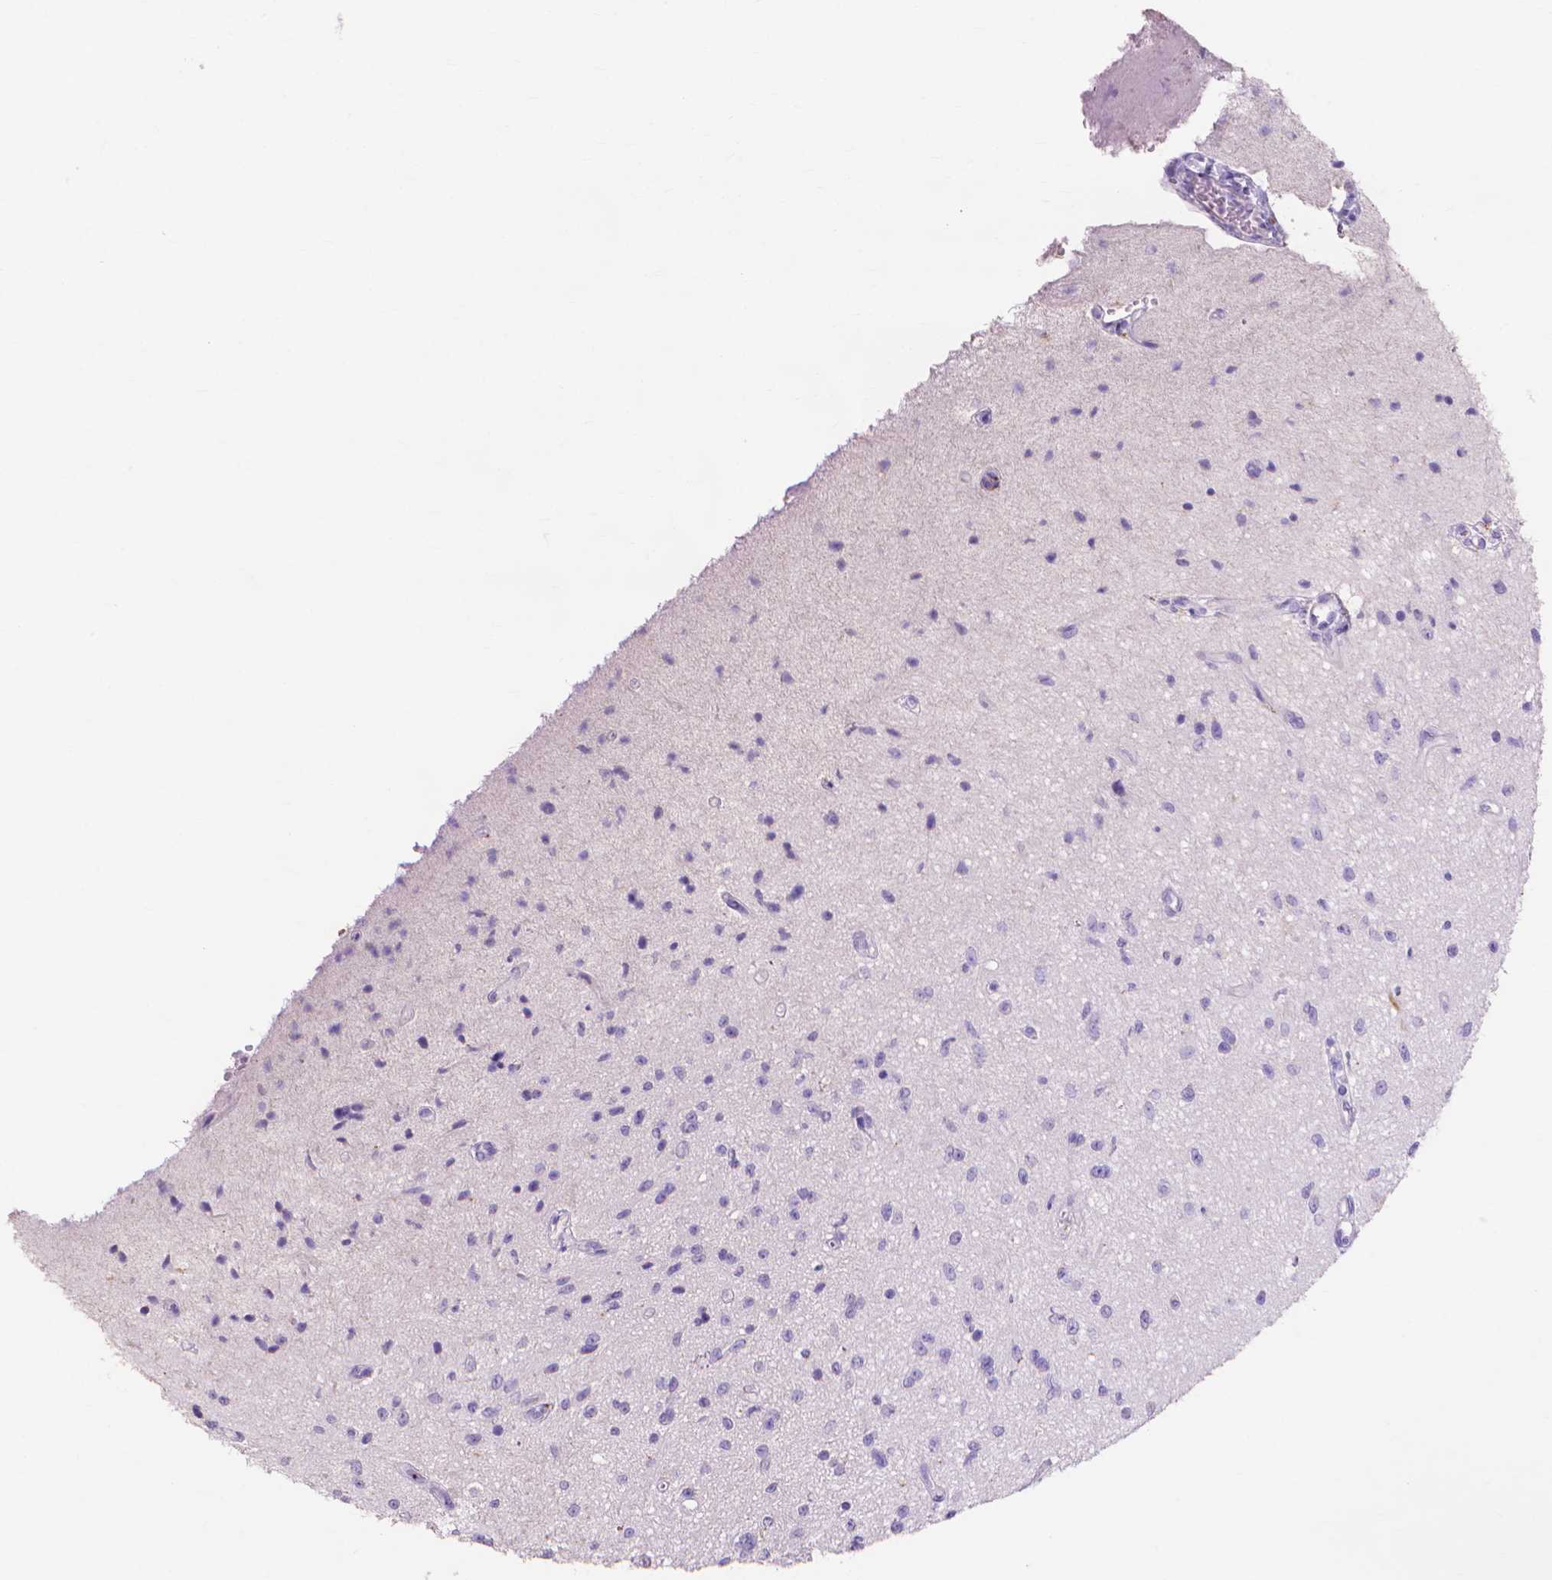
{"staining": {"intensity": "negative", "quantity": "none", "location": "none"}, "tissue": "glioma", "cell_type": "Tumor cells", "image_type": "cancer", "snomed": [{"axis": "morphology", "description": "Glioma, malignant, Low grade"}, {"axis": "topography", "description": "Cerebellum"}], "caption": "Protein analysis of malignant low-grade glioma displays no significant expression in tumor cells.", "gene": "MMP11", "patient": {"sex": "female", "age": 14}}